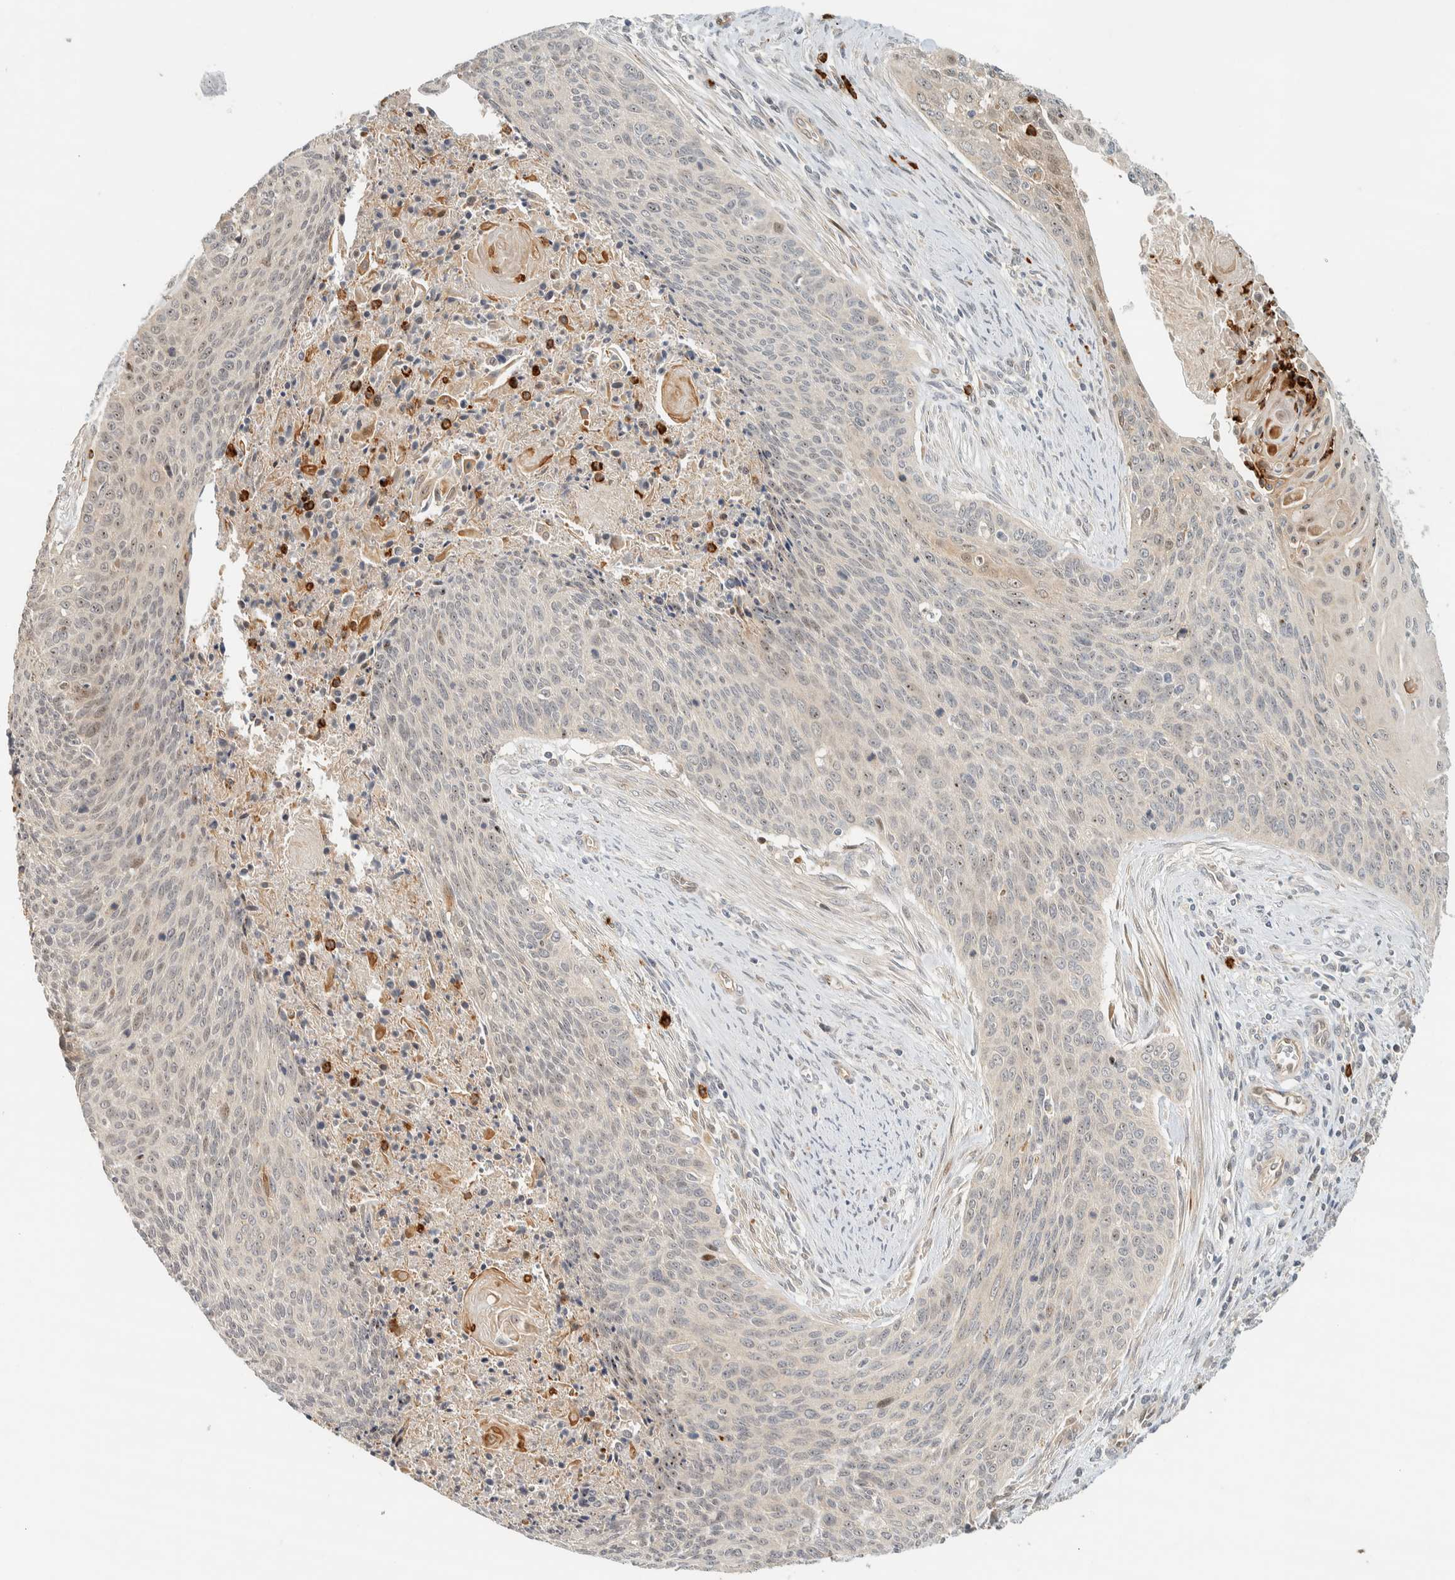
{"staining": {"intensity": "weak", "quantity": "<25%", "location": "cytoplasmic/membranous,nuclear"}, "tissue": "cervical cancer", "cell_type": "Tumor cells", "image_type": "cancer", "snomed": [{"axis": "morphology", "description": "Squamous cell carcinoma, NOS"}, {"axis": "topography", "description": "Cervix"}], "caption": "The IHC photomicrograph has no significant staining in tumor cells of cervical cancer (squamous cell carcinoma) tissue.", "gene": "CCDC171", "patient": {"sex": "female", "age": 55}}